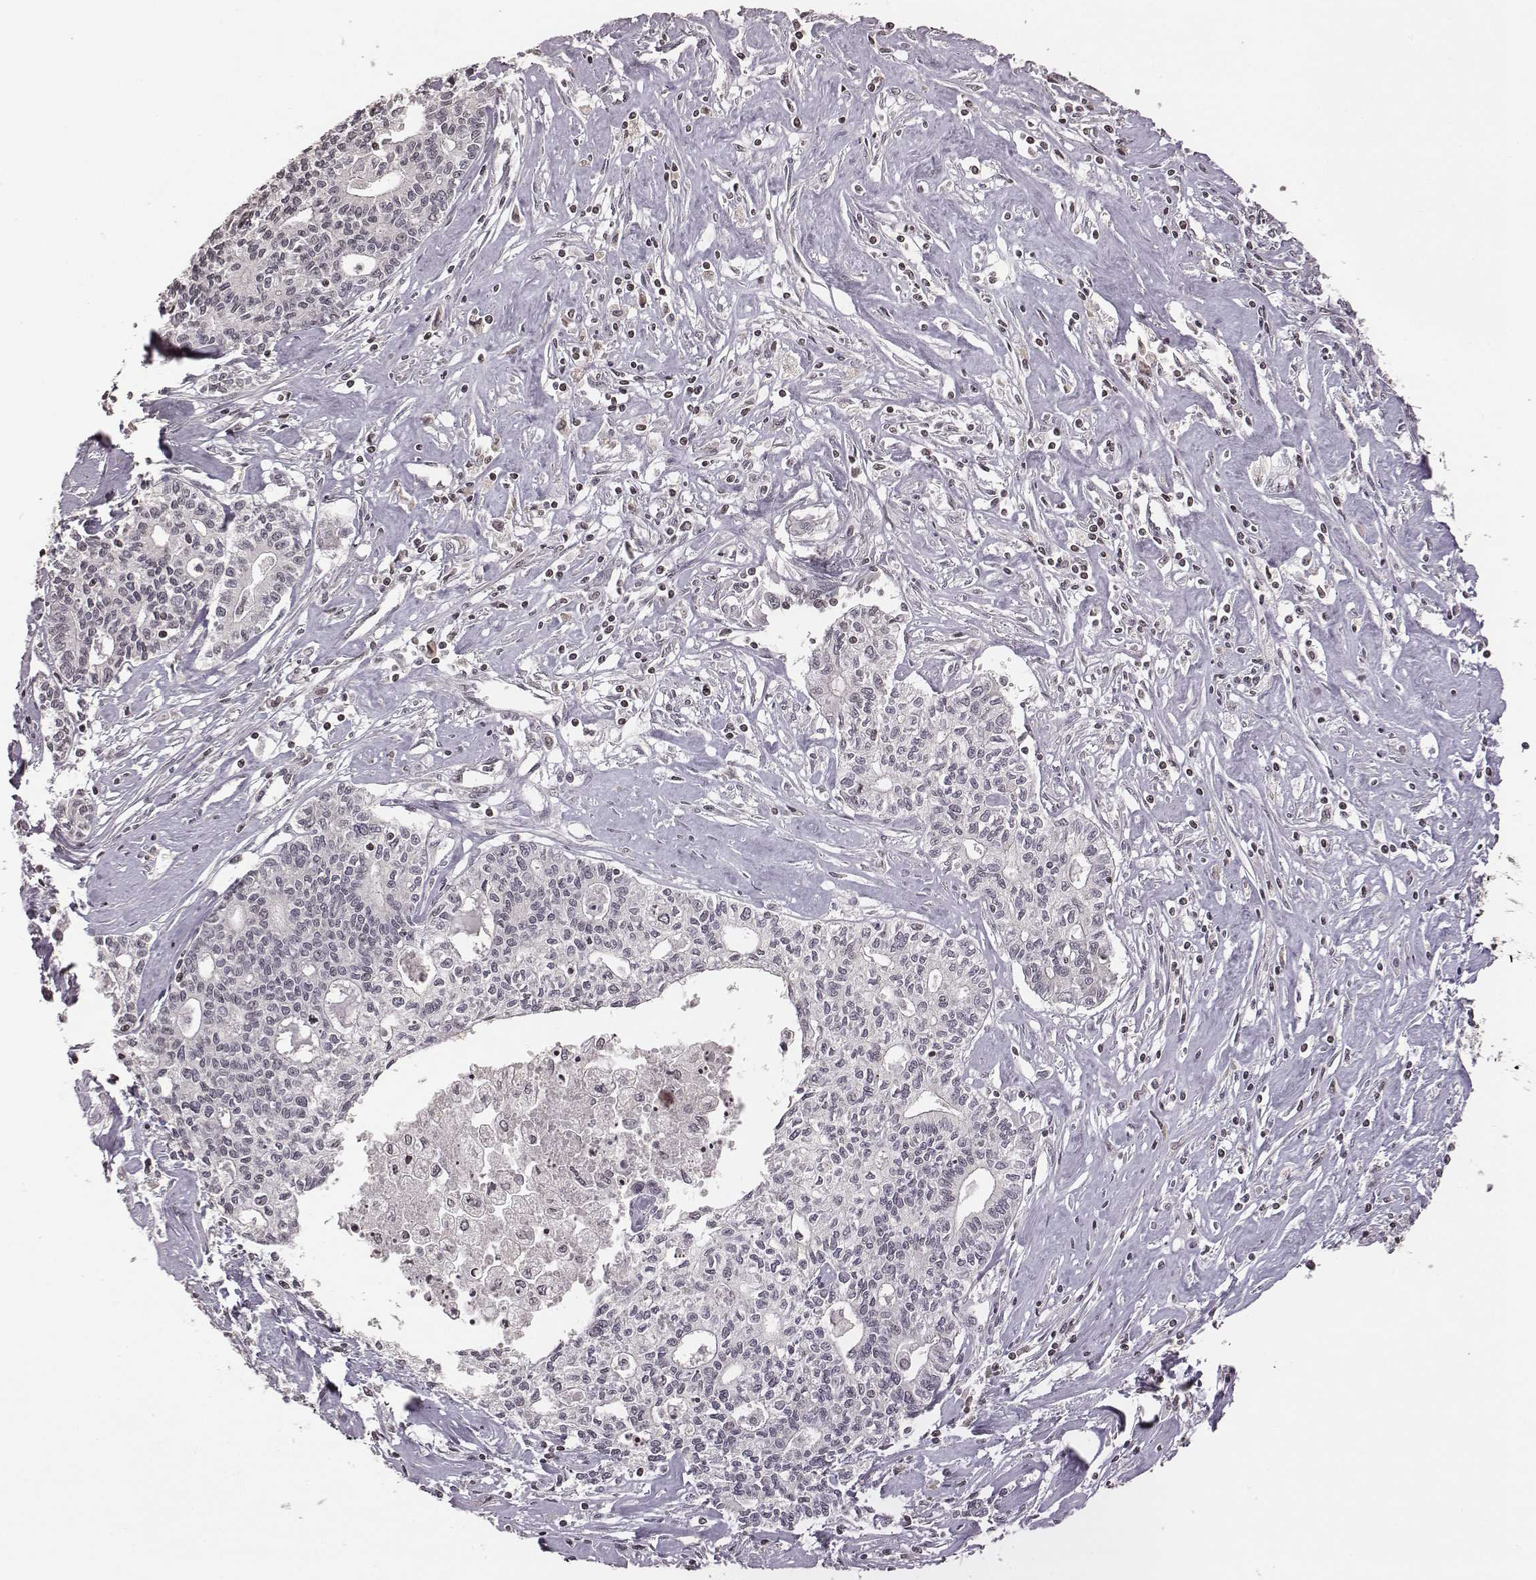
{"staining": {"intensity": "negative", "quantity": "none", "location": "none"}, "tissue": "liver cancer", "cell_type": "Tumor cells", "image_type": "cancer", "snomed": [{"axis": "morphology", "description": "Cholangiocarcinoma"}, {"axis": "topography", "description": "Liver"}], "caption": "This is an immunohistochemistry image of liver cancer (cholangiocarcinoma). There is no positivity in tumor cells.", "gene": "GRM4", "patient": {"sex": "female", "age": 61}}